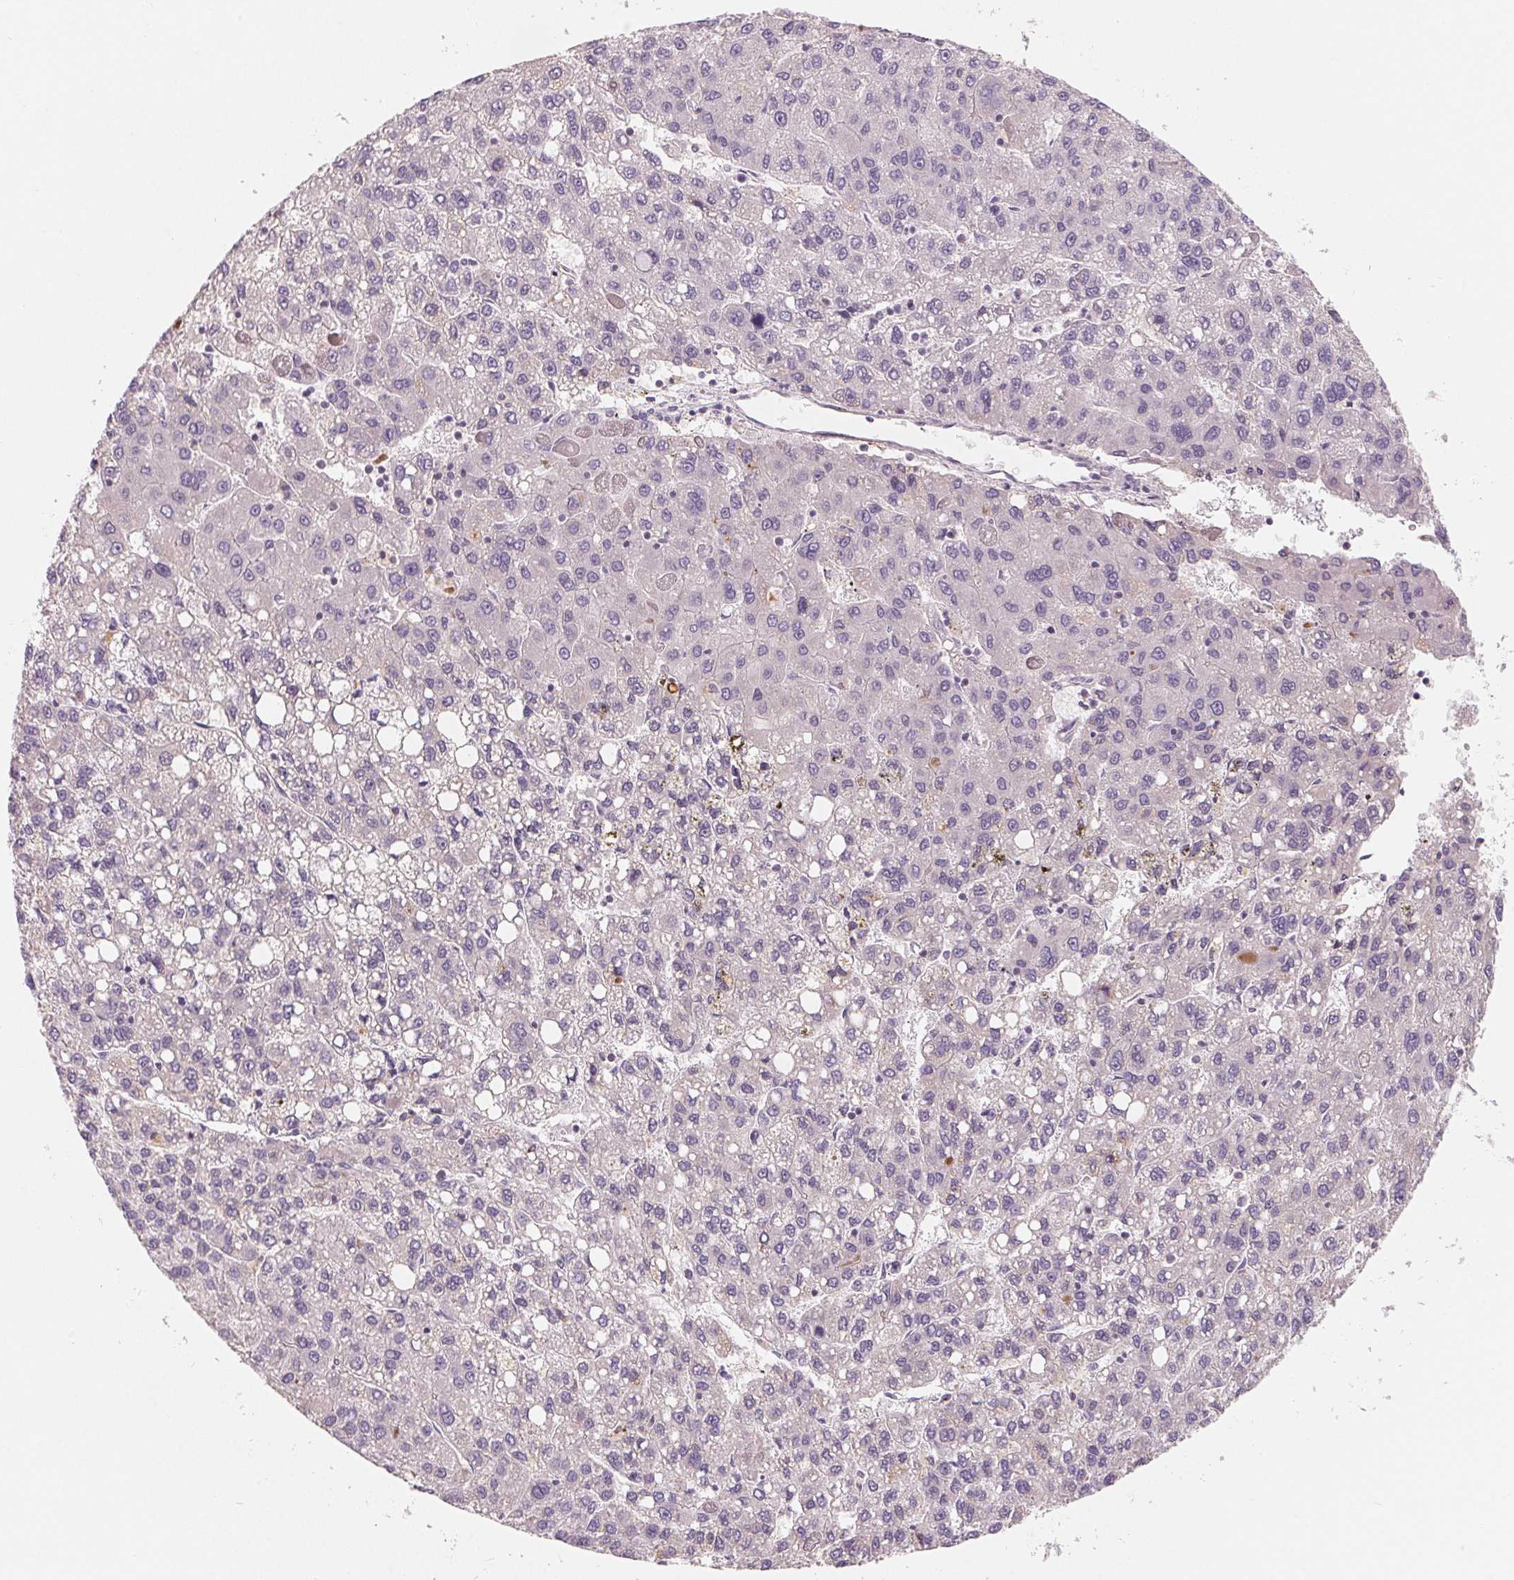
{"staining": {"intensity": "negative", "quantity": "none", "location": "none"}, "tissue": "liver cancer", "cell_type": "Tumor cells", "image_type": "cancer", "snomed": [{"axis": "morphology", "description": "Carcinoma, Hepatocellular, NOS"}, {"axis": "topography", "description": "Liver"}], "caption": "The immunohistochemistry histopathology image has no significant positivity in tumor cells of liver cancer (hepatocellular carcinoma) tissue.", "gene": "AQP8", "patient": {"sex": "female", "age": 82}}